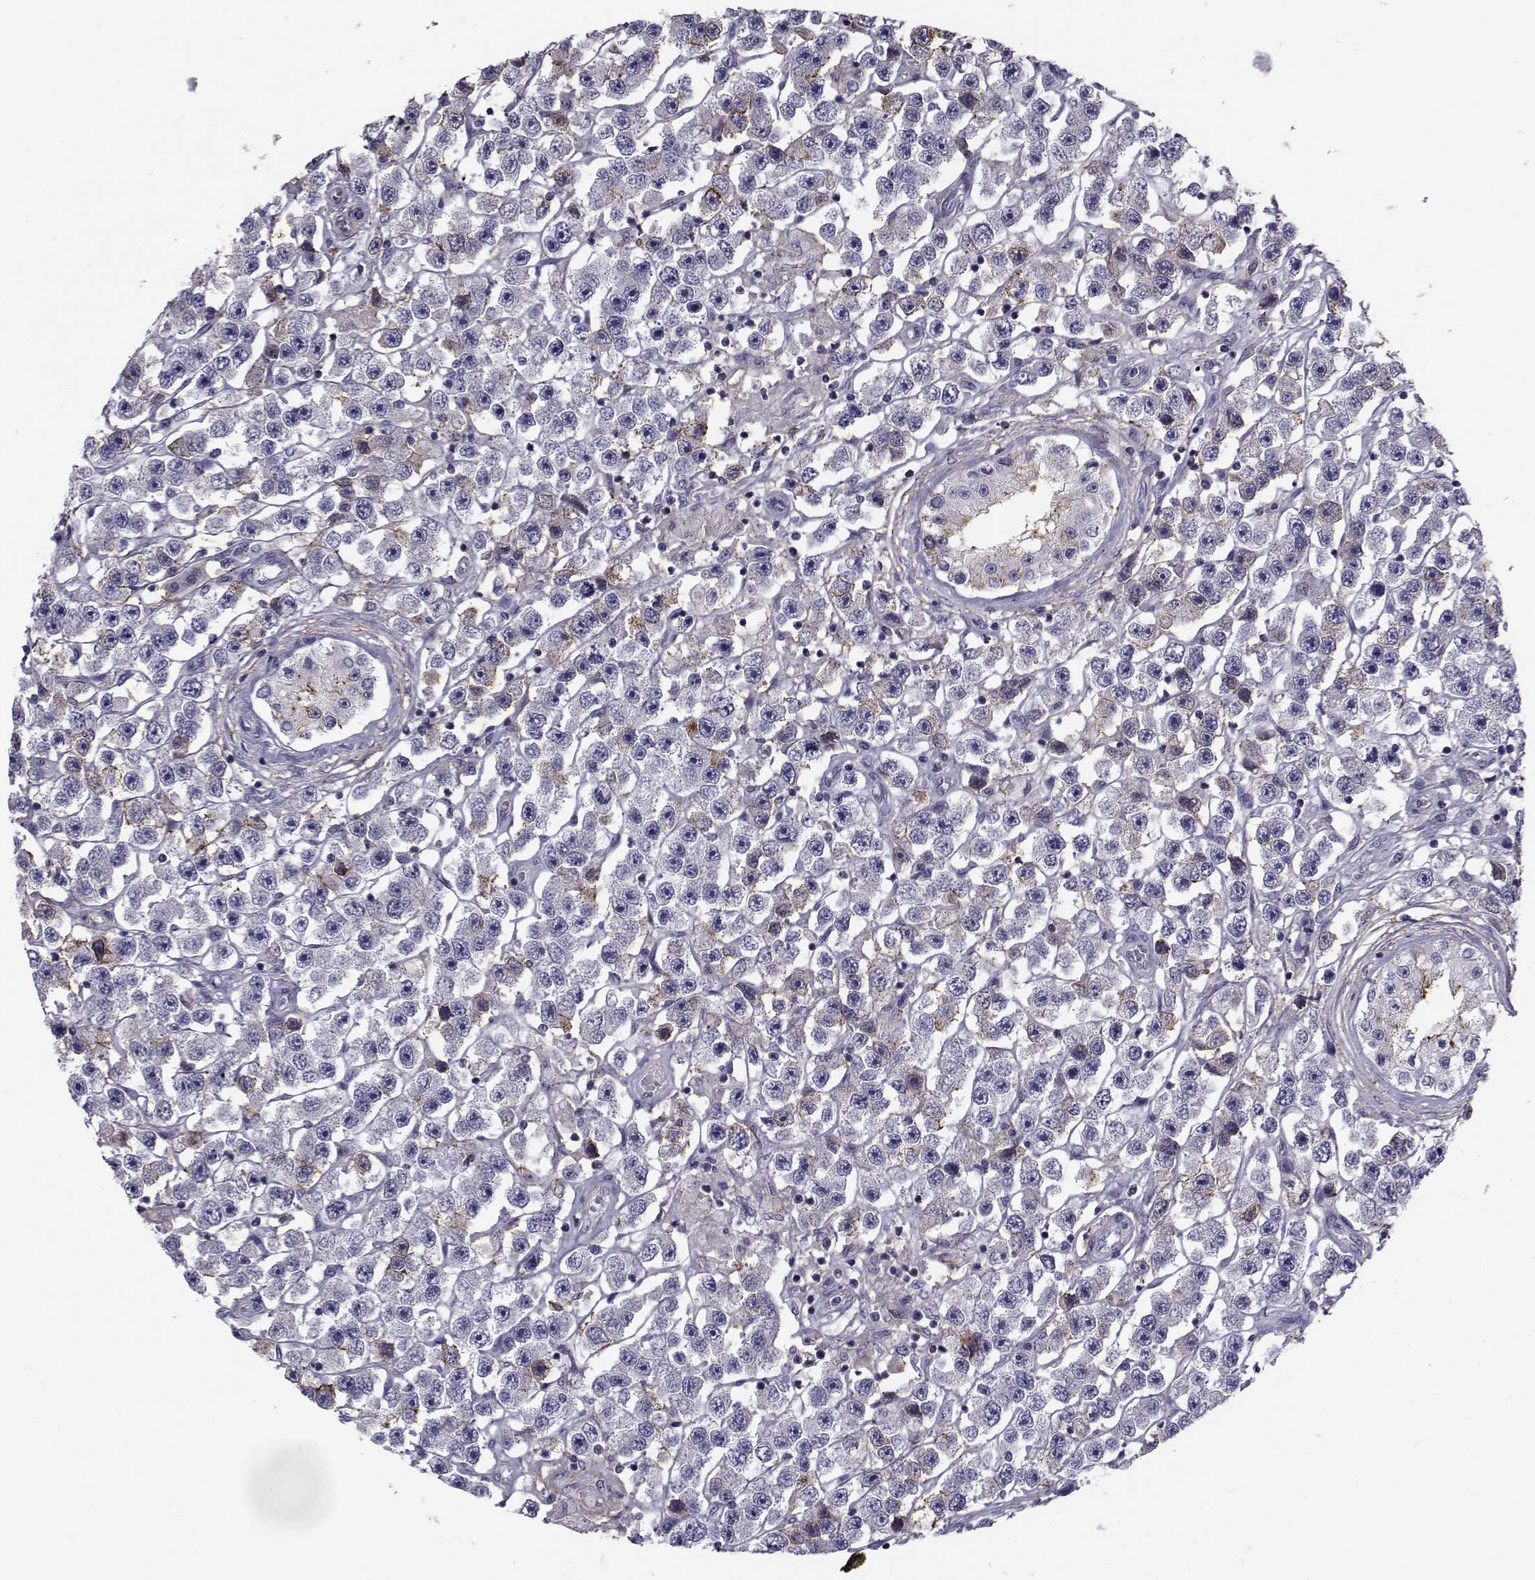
{"staining": {"intensity": "negative", "quantity": "none", "location": "none"}, "tissue": "testis cancer", "cell_type": "Tumor cells", "image_type": "cancer", "snomed": [{"axis": "morphology", "description": "Seminoma, NOS"}, {"axis": "topography", "description": "Testis"}], "caption": "Immunohistochemistry histopathology image of seminoma (testis) stained for a protein (brown), which shows no positivity in tumor cells.", "gene": "LRRC27", "patient": {"sex": "male", "age": 45}}